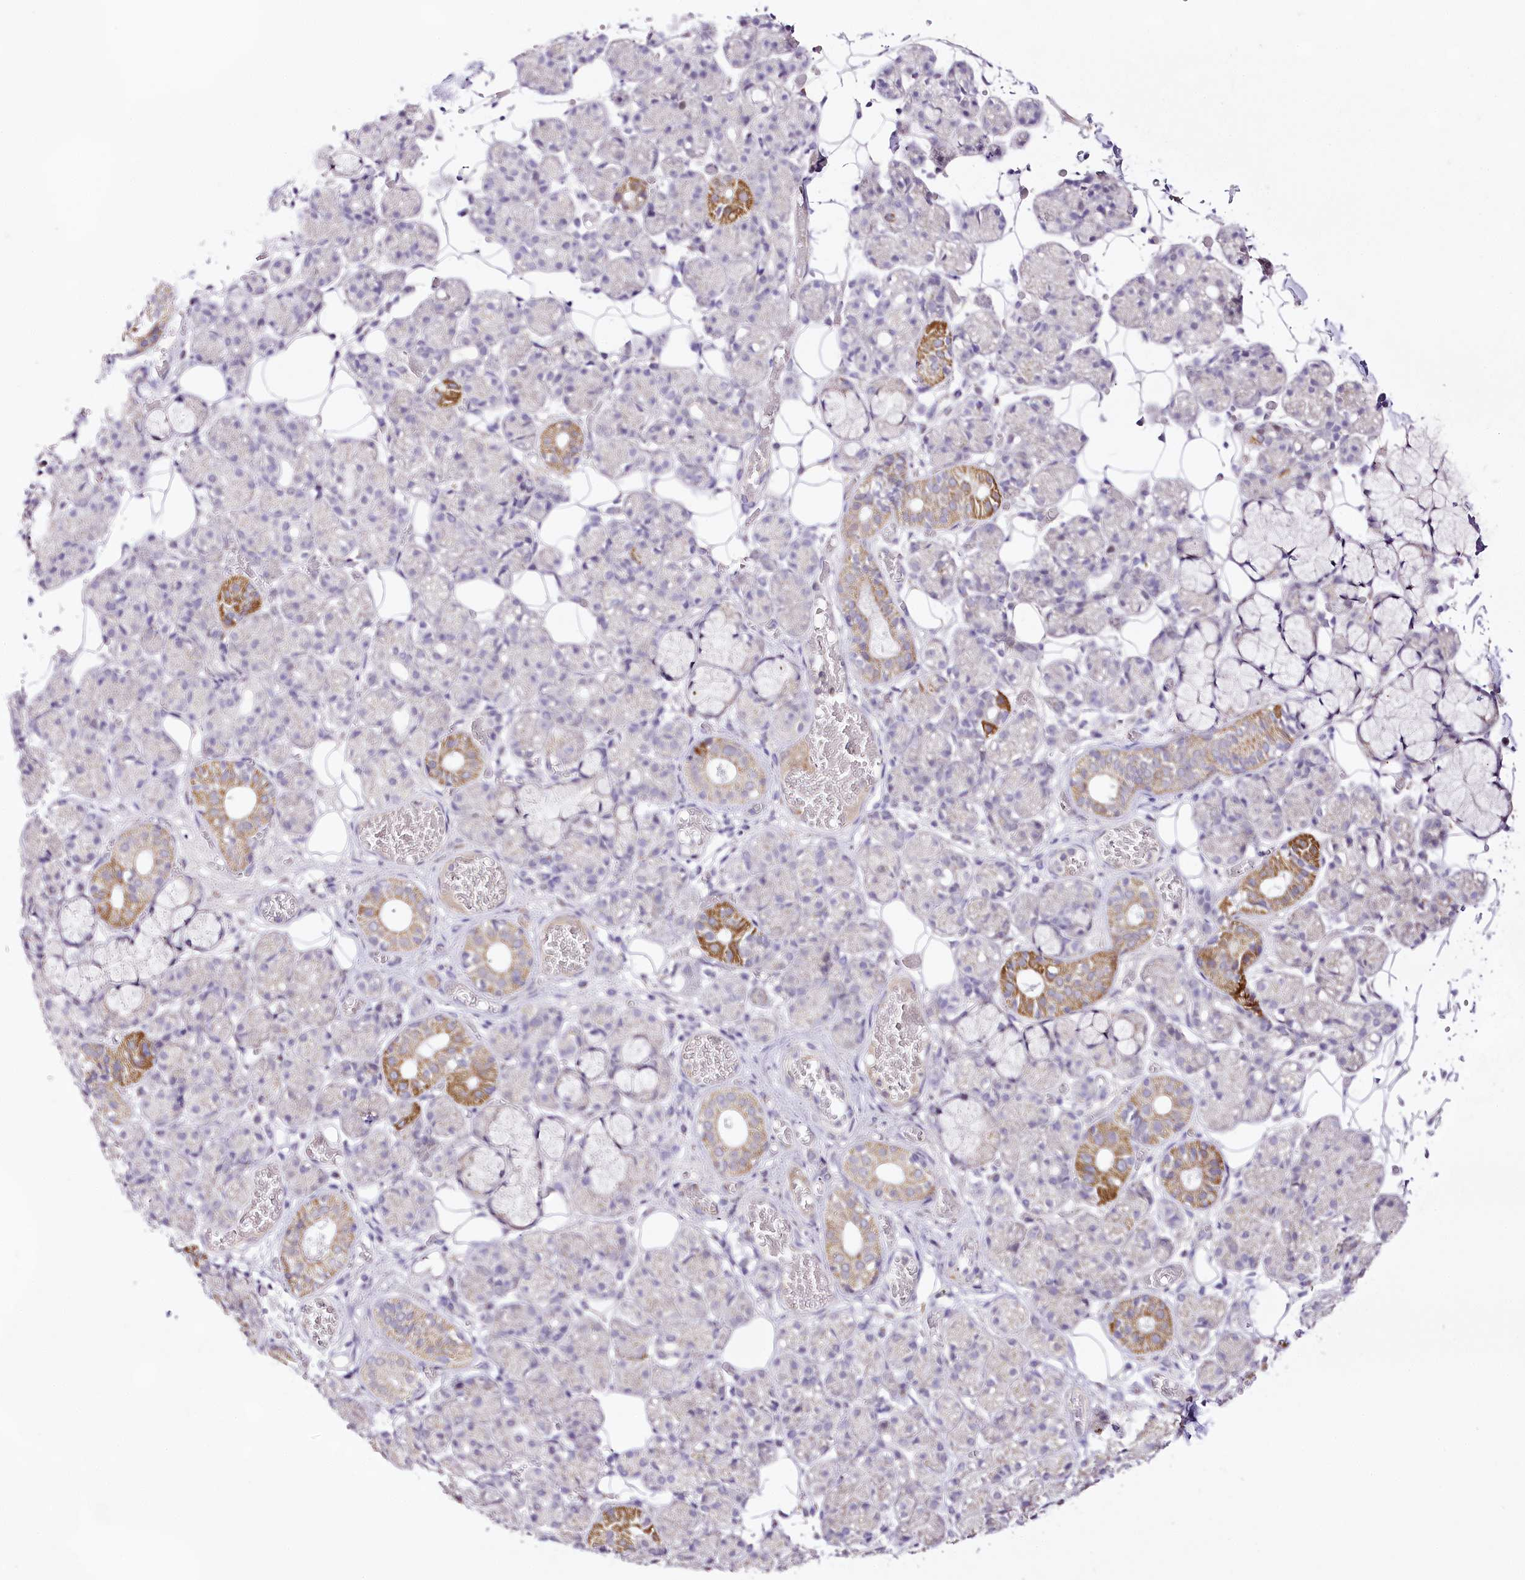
{"staining": {"intensity": "moderate", "quantity": "<25%", "location": "cytoplasmic/membranous"}, "tissue": "salivary gland", "cell_type": "Glandular cells", "image_type": "normal", "snomed": [{"axis": "morphology", "description": "Normal tissue, NOS"}, {"axis": "topography", "description": "Salivary gland"}], "caption": "IHC (DAB) staining of benign human salivary gland demonstrates moderate cytoplasmic/membranous protein expression in about <25% of glandular cells.", "gene": "CCDC30", "patient": {"sex": "male", "age": 63}}